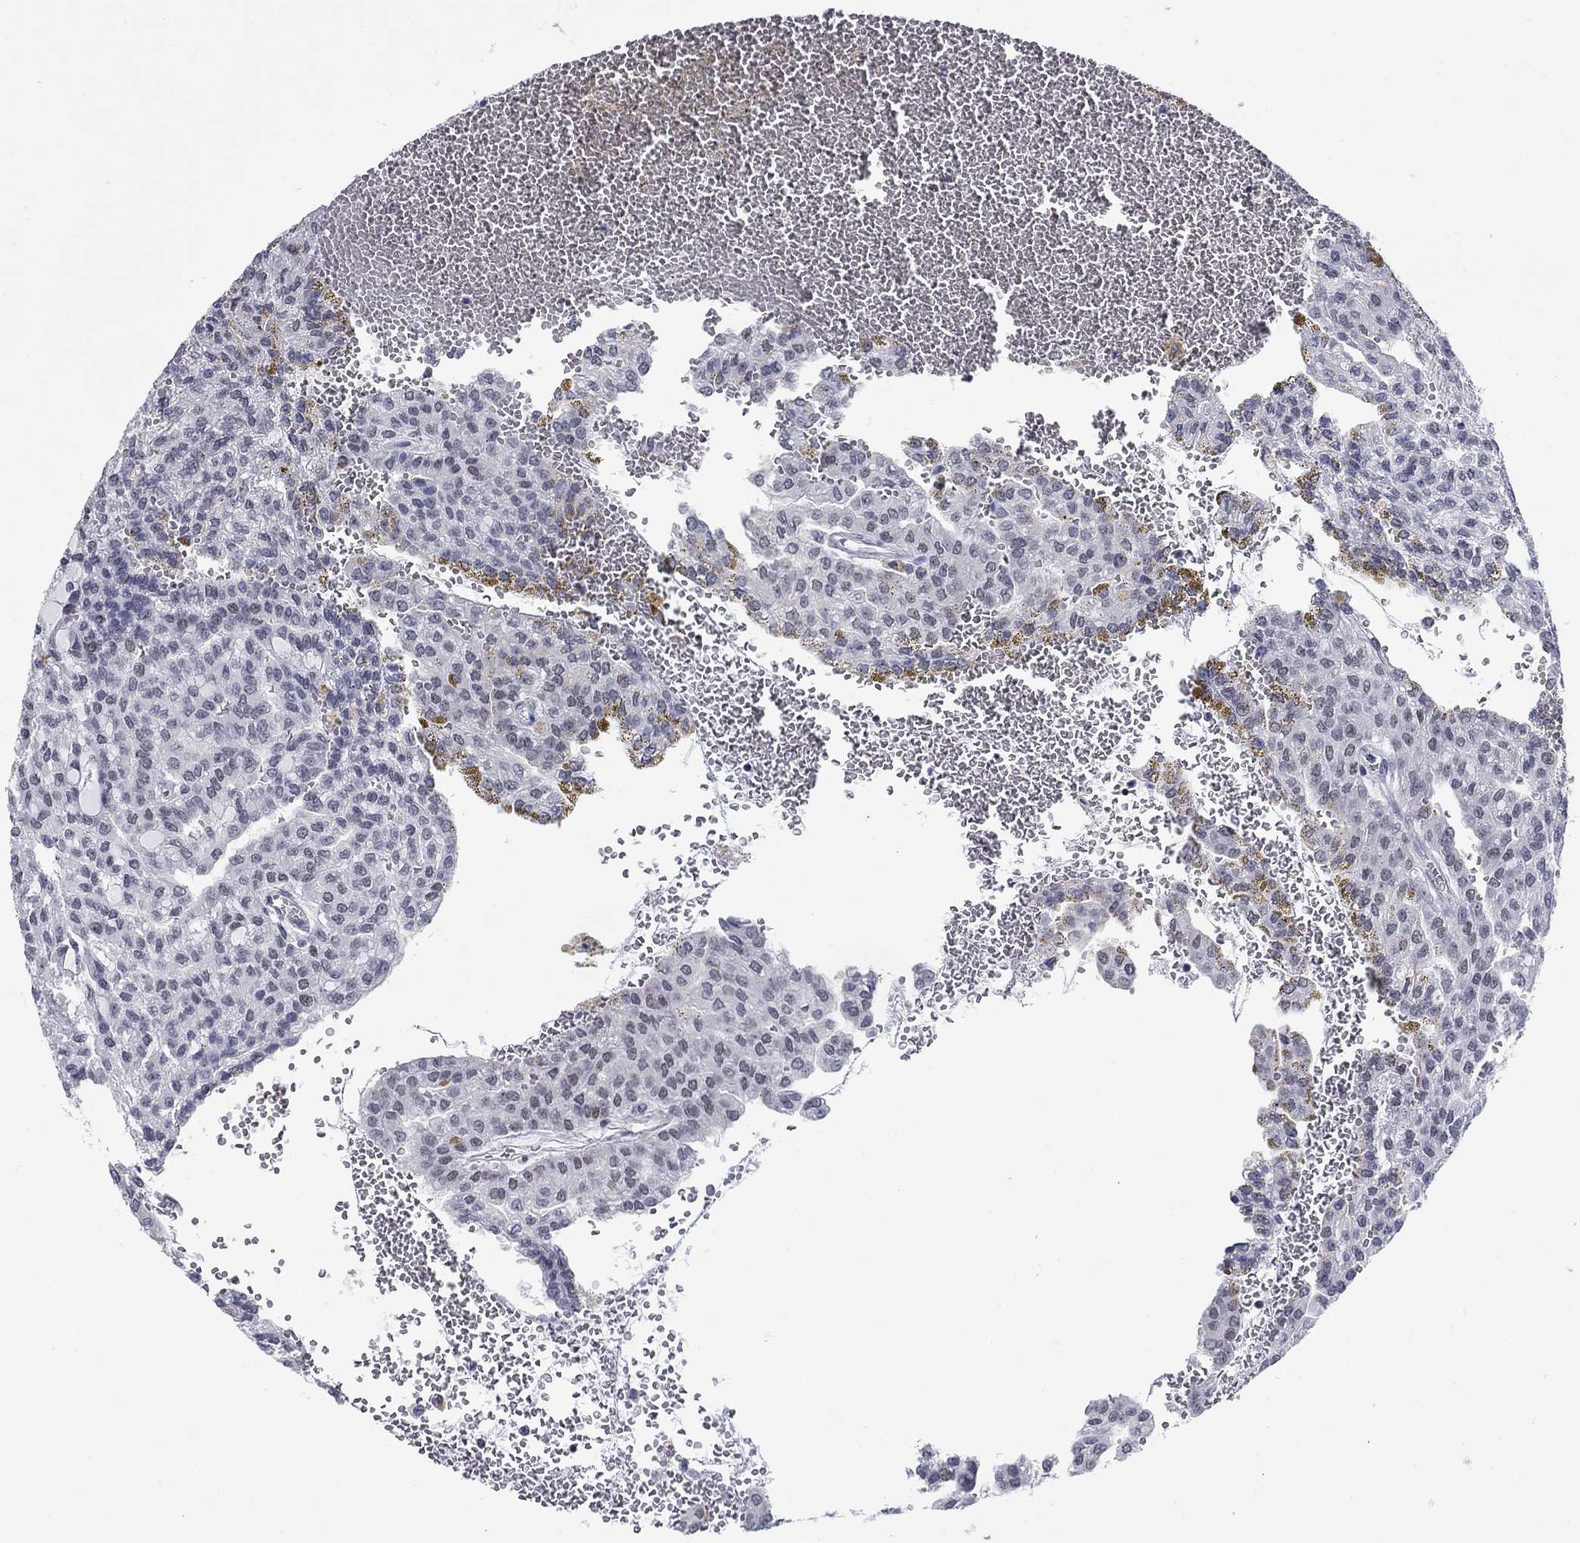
{"staining": {"intensity": "negative", "quantity": "none", "location": "none"}, "tissue": "renal cancer", "cell_type": "Tumor cells", "image_type": "cancer", "snomed": [{"axis": "morphology", "description": "Adenocarcinoma, NOS"}, {"axis": "topography", "description": "Kidney"}], "caption": "Tumor cells show no significant staining in renal adenocarcinoma.", "gene": "NPAS3", "patient": {"sex": "male", "age": 63}}